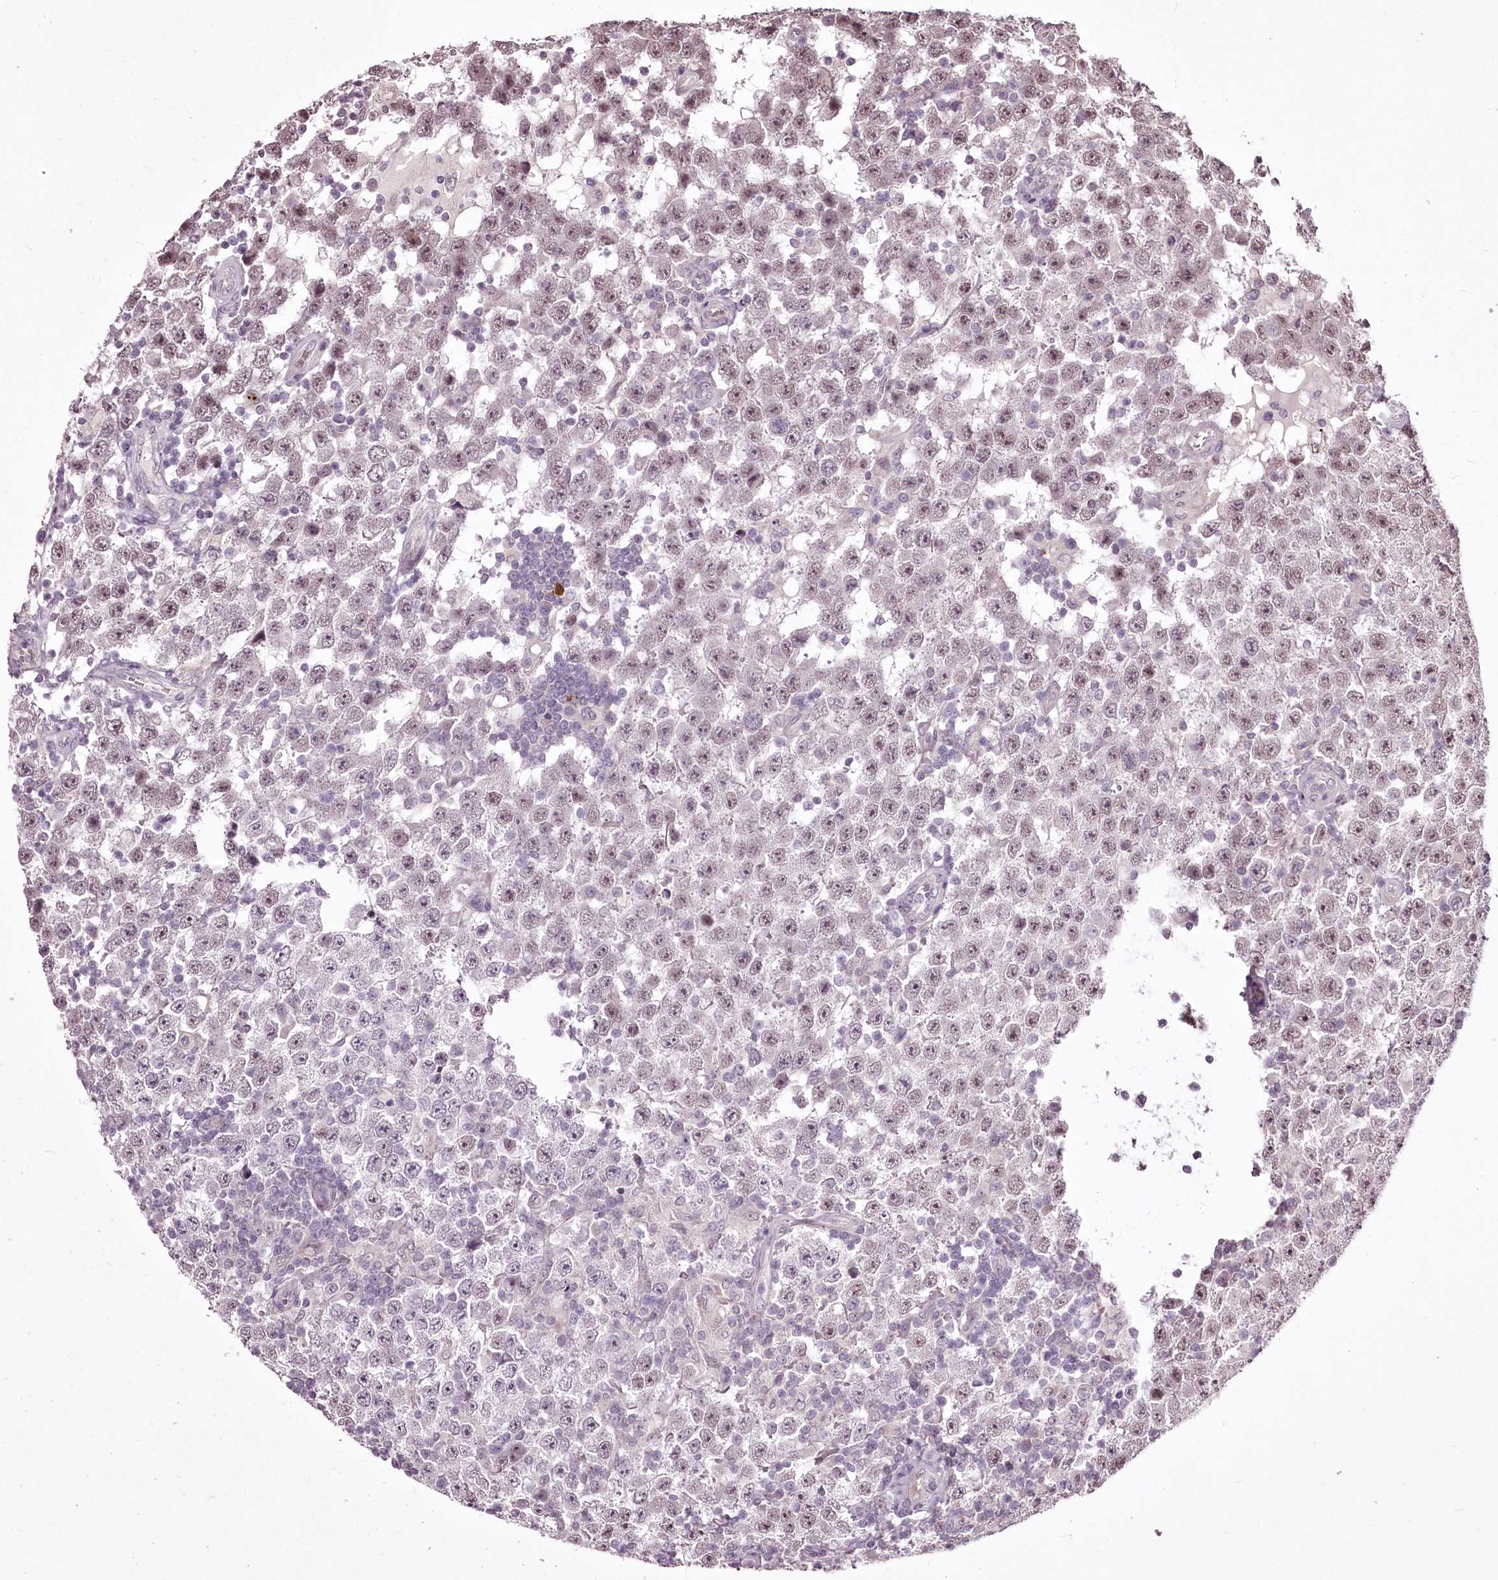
{"staining": {"intensity": "weak", "quantity": "<25%", "location": "nuclear"}, "tissue": "testis cancer", "cell_type": "Tumor cells", "image_type": "cancer", "snomed": [{"axis": "morphology", "description": "Normal tissue, NOS"}, {"axis": "morphology", "description": "Urothelial carcinoma, High grade"}, {"axis": "morphology", "description": "Seminoma, NOS"}, {"axis": "morphology", "description": "Carcinoma, Embryonal, NOS"}, {"axis": "topography", "description": "Urinary bladder"}, {"axis": "topography", "description": "Testis"}], "caption": "This histopathology image is of testis cancer (seminoma) stained with immunohistochemistry to label a protein in brown with the nuclei are counter-stained blue. There is no expression in tumor cells.", "gene": "ADRA1D", "patient": {"sex": "male", "age": 41}}